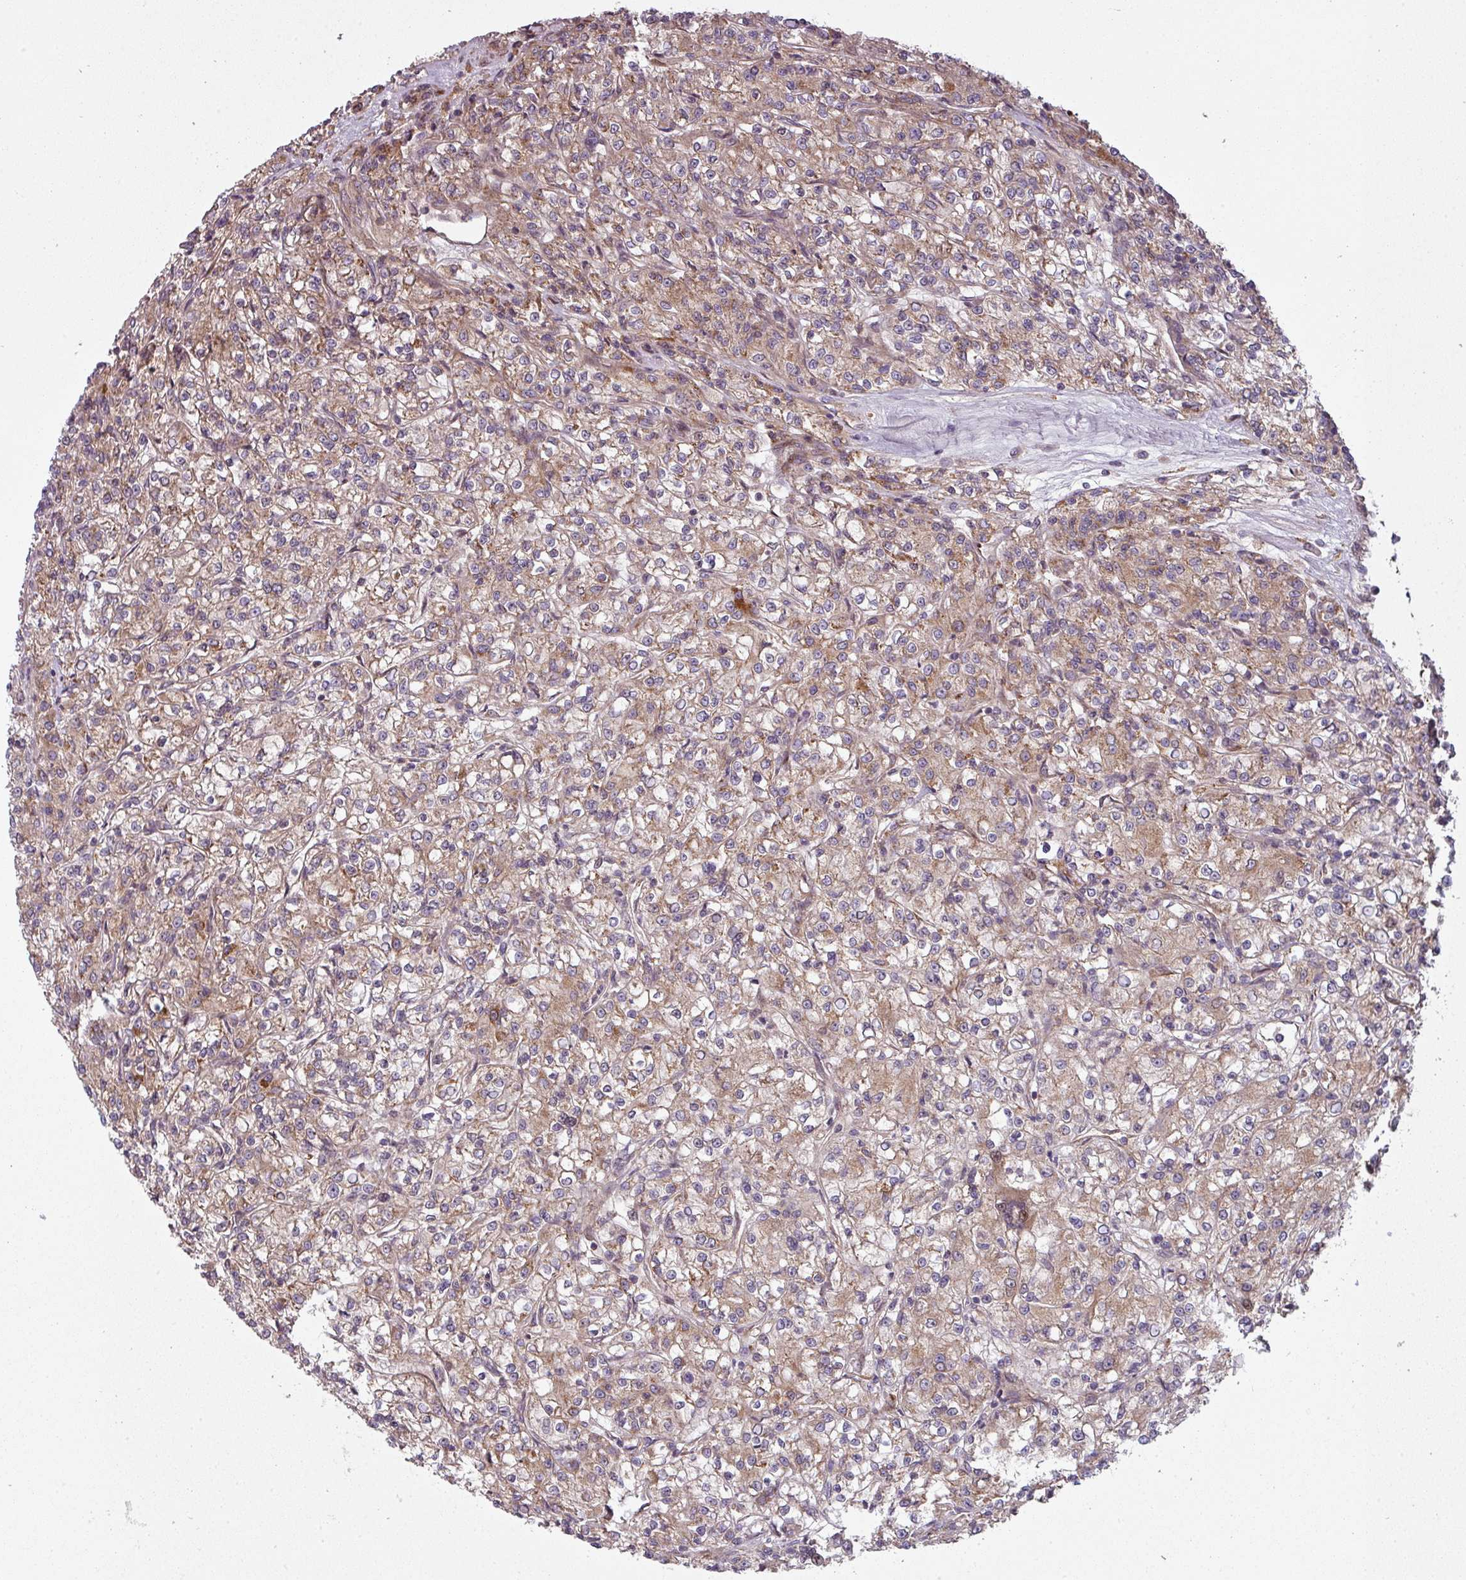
{"staining": {"intensity": "weak", "quantity": "25%-75%", "location": "cytoplasmic/membranous"}, "tissue": "renal cancer", "cell_type": "Tumor cells", "image_type": "cancer", "snomed": [{"axis": "morphology", "description": "Adenocarcinoma, NOS"}, {"axis": "topography", "description": "Kidney"}], "caption": "Protein expression analysis of adenocarcinoma (renal) demonstrates weak cytoplasmic/membranous staining in approximately 25%-75% of tumor cells.", "gene": "SNRNP25", "patient": {"sex": "female", "age": 59}}